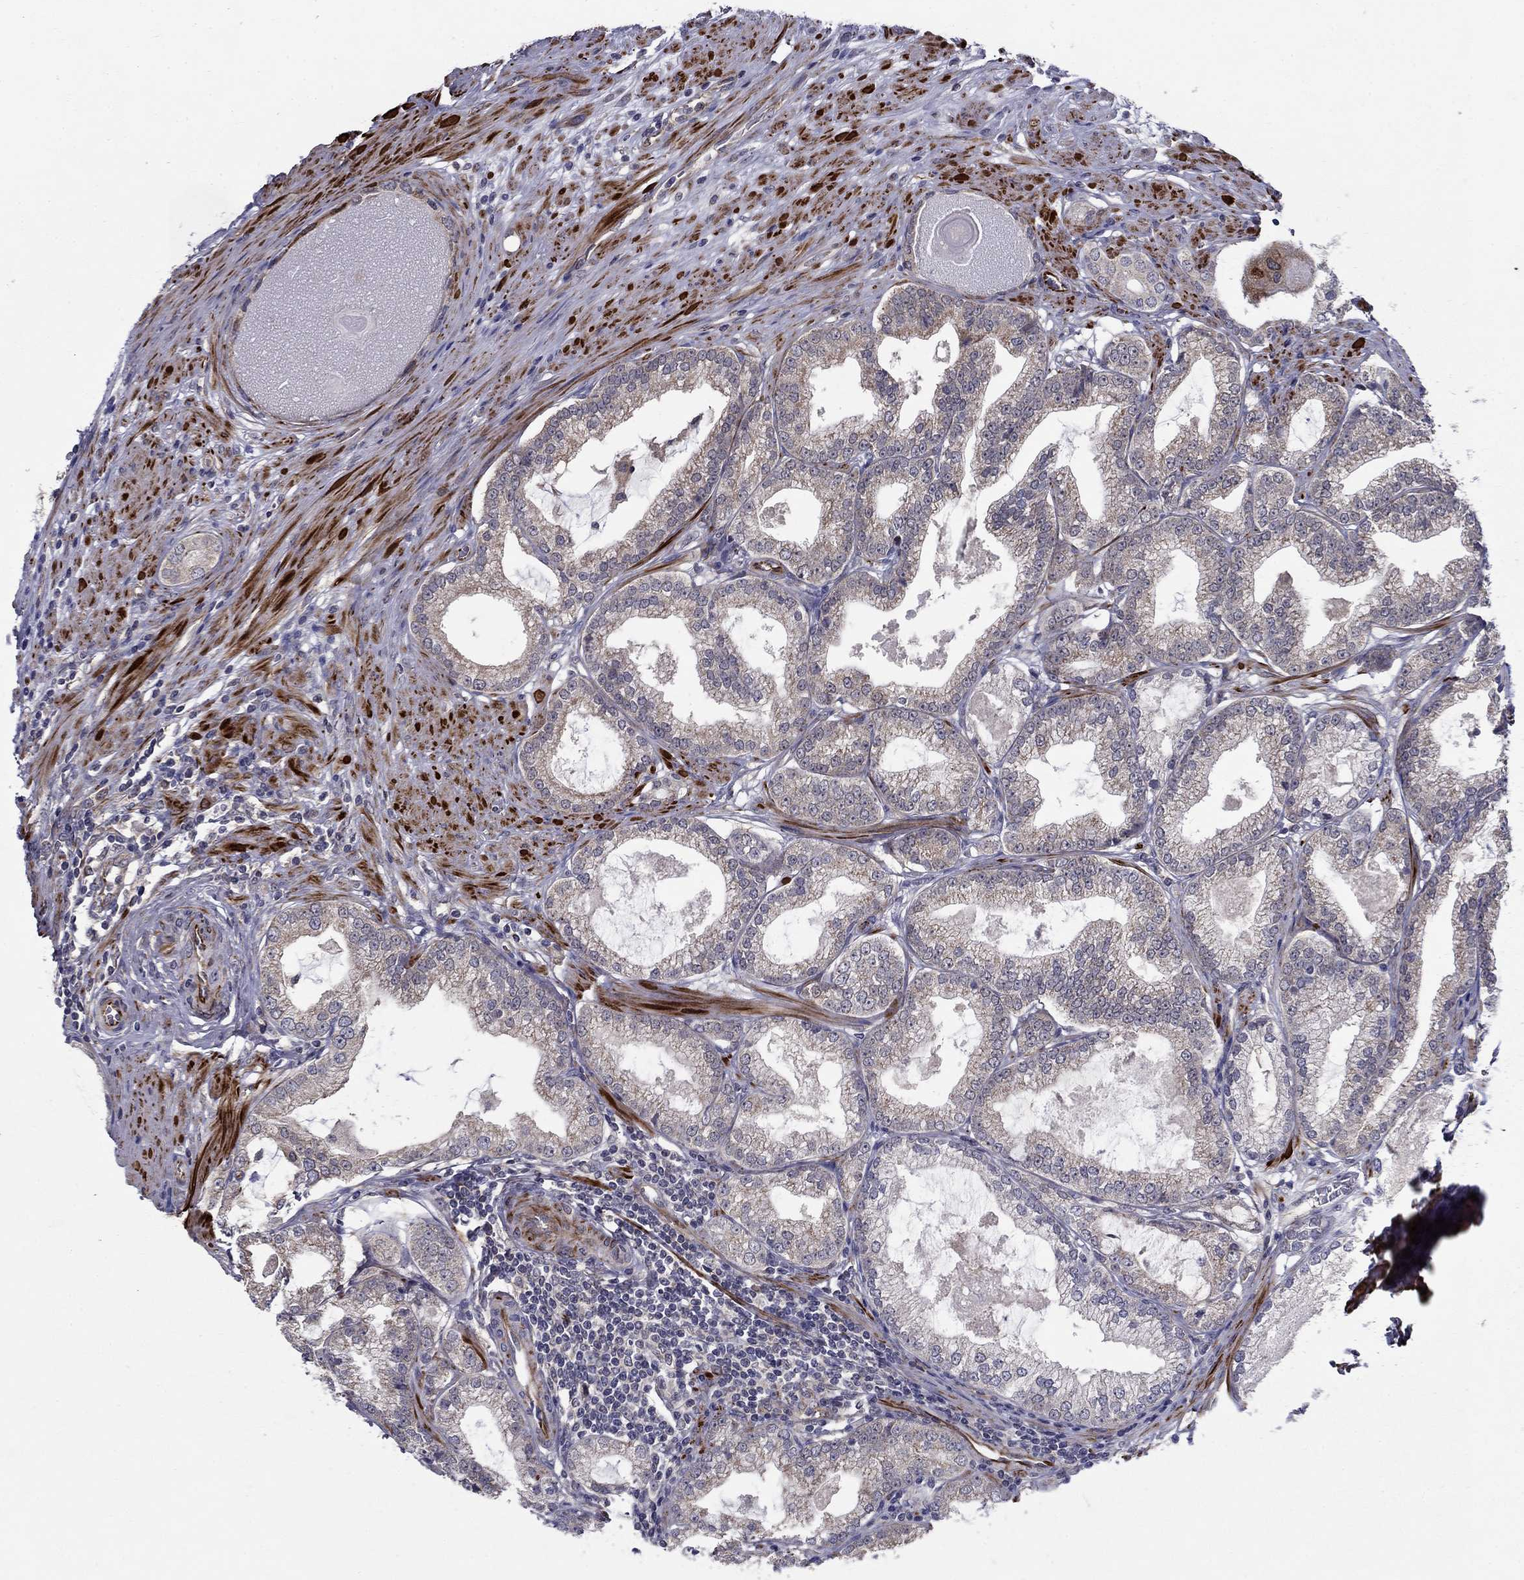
{"staining": {"intensity": "weak", "quantity": "<25%", "location": "cytoplasmic/membranous"}, "tissue": "prostate cancer", "cell_type": "Tumor cells", "image_type": "cancer", "snomed": [{"axis": "morphology", "description": "Adenocarcinoma, High grade"}, {"axis": "topography", "description": "Prostate and seminal vesicle, NOS"}], "caption": "IHC micrograph of prostate adenocarcinoma (high-grade) stained for a protein (brown), which reveals no staining in tumor cells.", "gene": "LACTB2", "patient": {"sex": "male", "age": 62}}